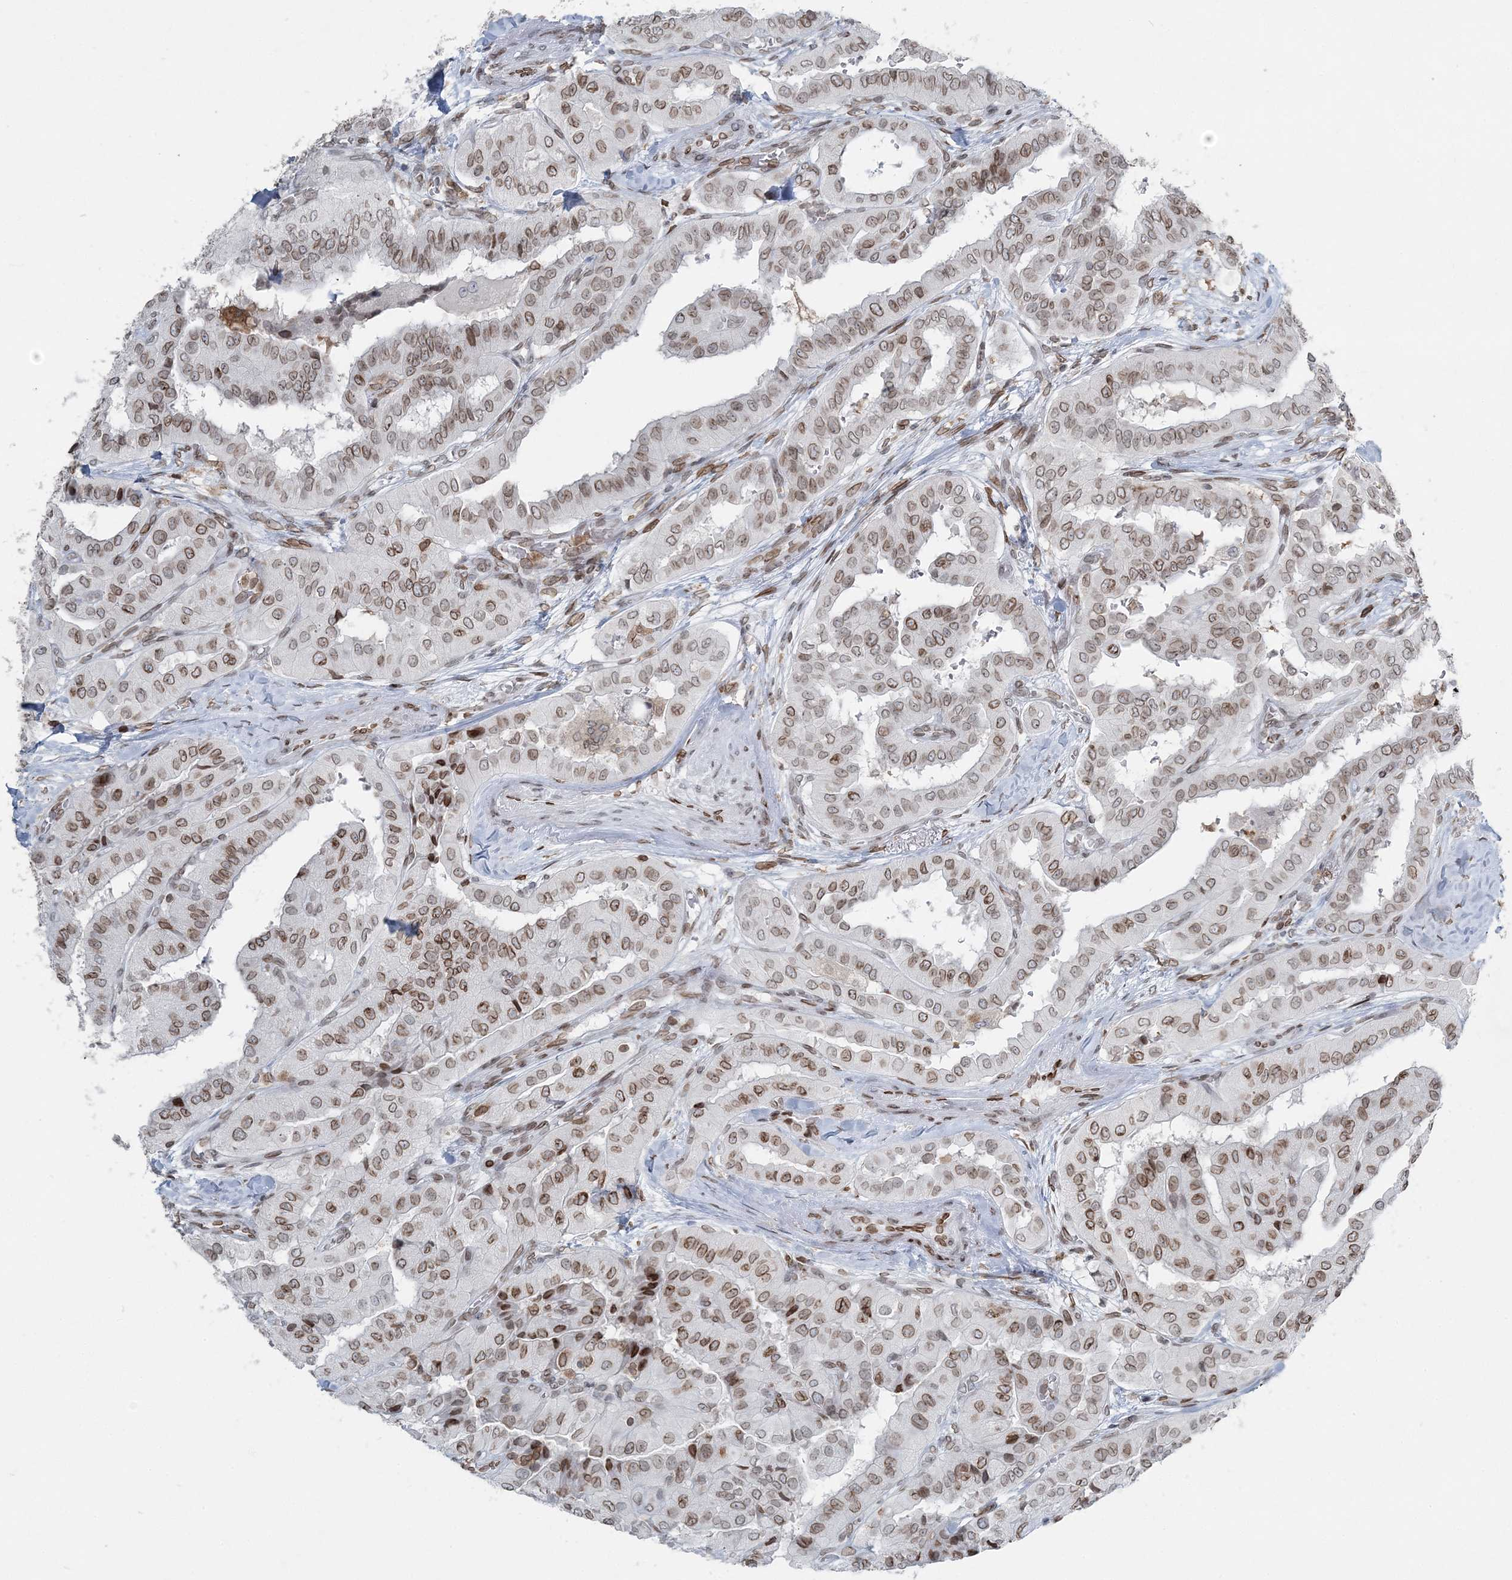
{"staining": {"intensity": "moderate", "quantity": ">75%", "location": "cytoplasmic/membranous,nuclear"}, "tissue": "thyroid cancer", "cell_type": "Tumor cells", "image_type": "cancer", "snomed": [{"axis": "morphology", "description": "Papillary adenocarcinoma, NOS"}, {"axis": "topography", "description": "Thyroid gland"}], "caption": "A photomicrograph of thyroid cancer stained for a protein exhibits moderate cytoplasmic/membranous and nuclear brown staining in tumor cells. Nuclei are stained in blue.", "gene": "GJD4", "patient": {"sex": "female", "age": 59}}